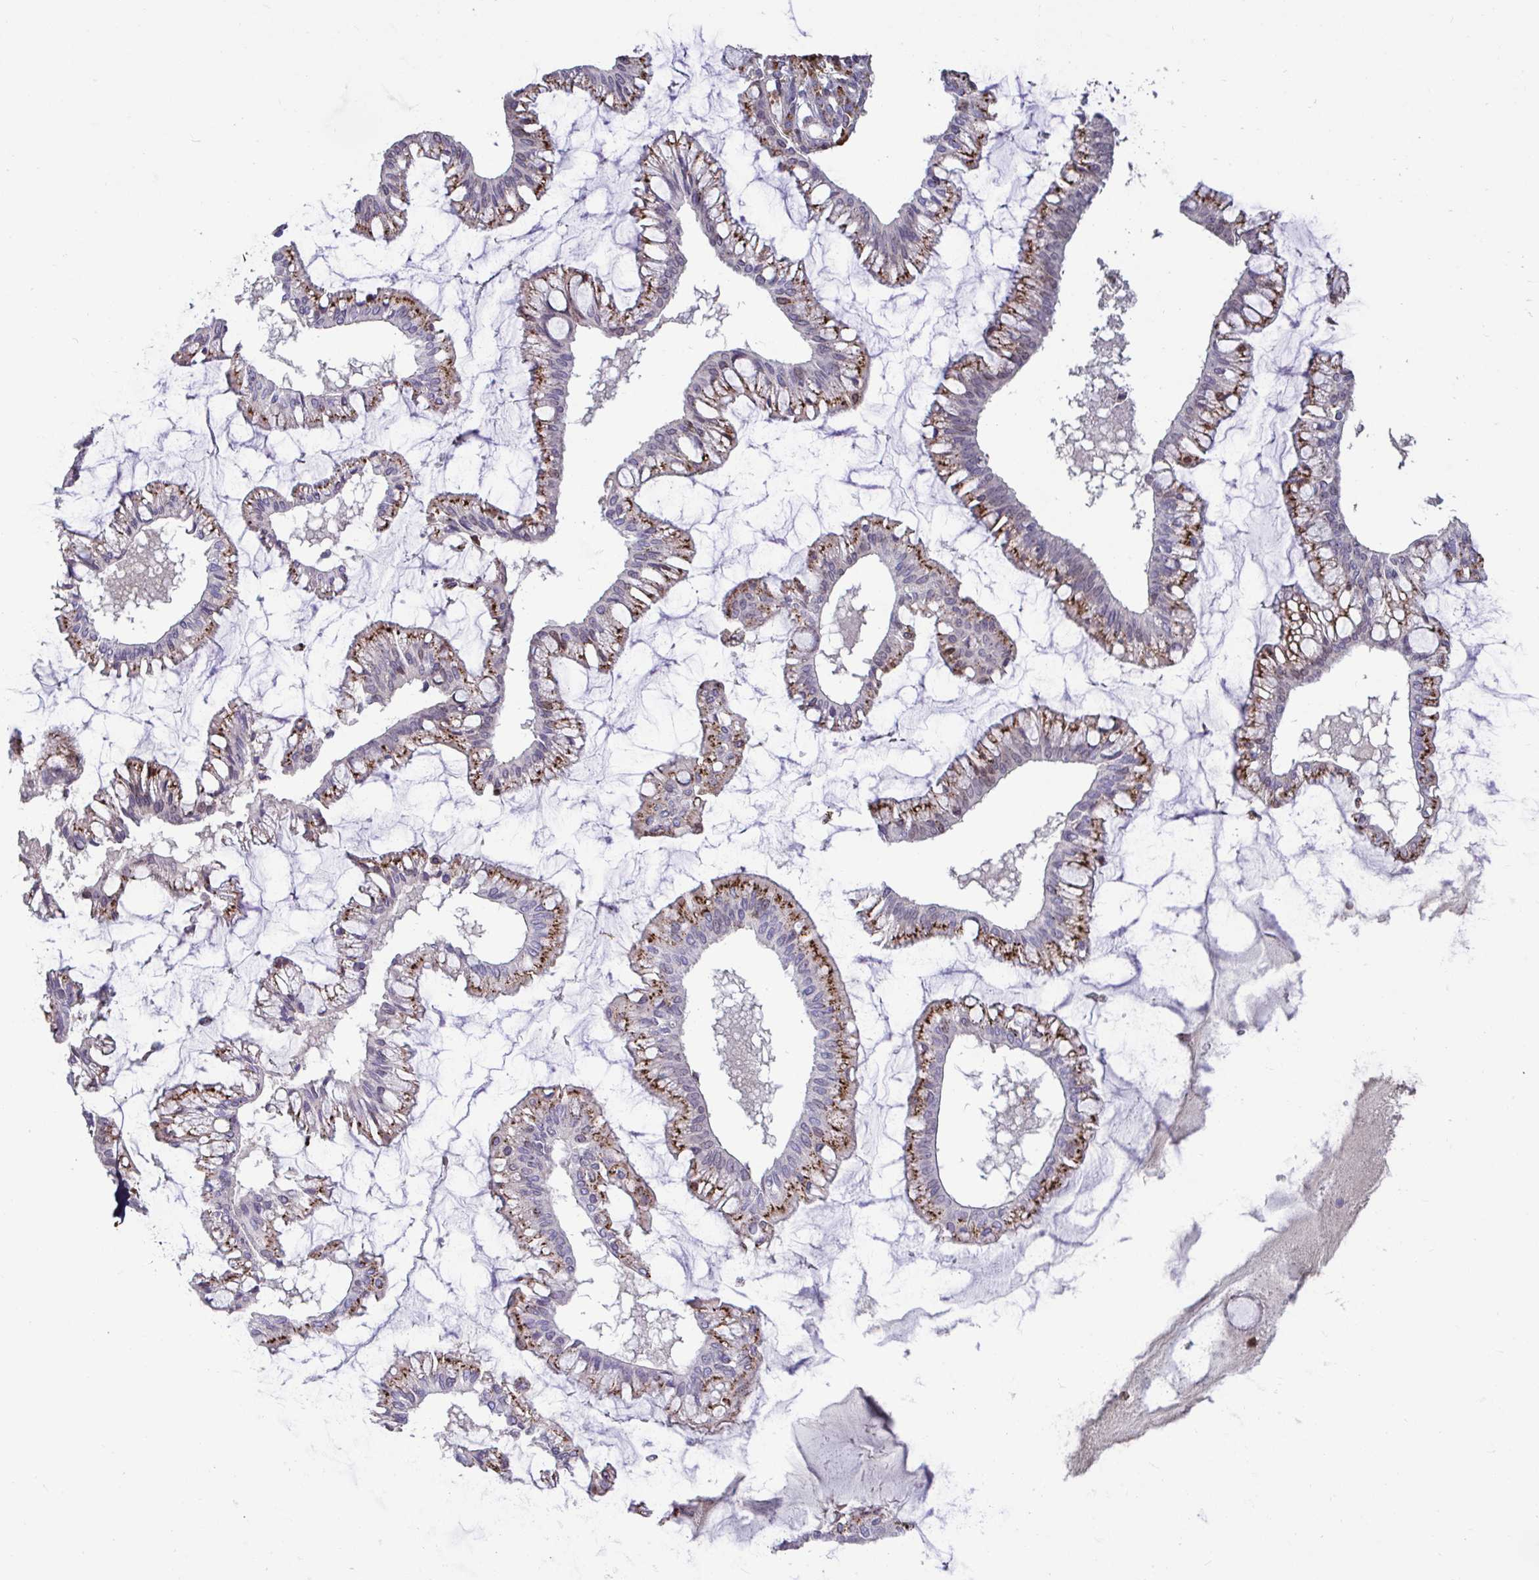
{"staining": {"intensity": "strong", "quantity": "25%-75%", "location": "cytoplasmic/membranous"}, "tissue": "ovarian cancer", "cell_type": "Tumor cells", "image_type": "cancer", "snomed": [{"axis": "morphology", "description": "Cystadenocarcinoma, mucinous, NOS"}, {"axis": "topography", "description": "Ovary"}], "caption": "IHC (DAB) staining of human mucinous cystadenocarcinoma (ovarian) displays strong cytoplasmic/membranous protein positivity in approximately 25%-75% of tumor cells. (DAB = brown stain, brightfield microscopy at high magnification).", "gene": "SPRY1", "patient": {"sex": "female", "age": 73}}